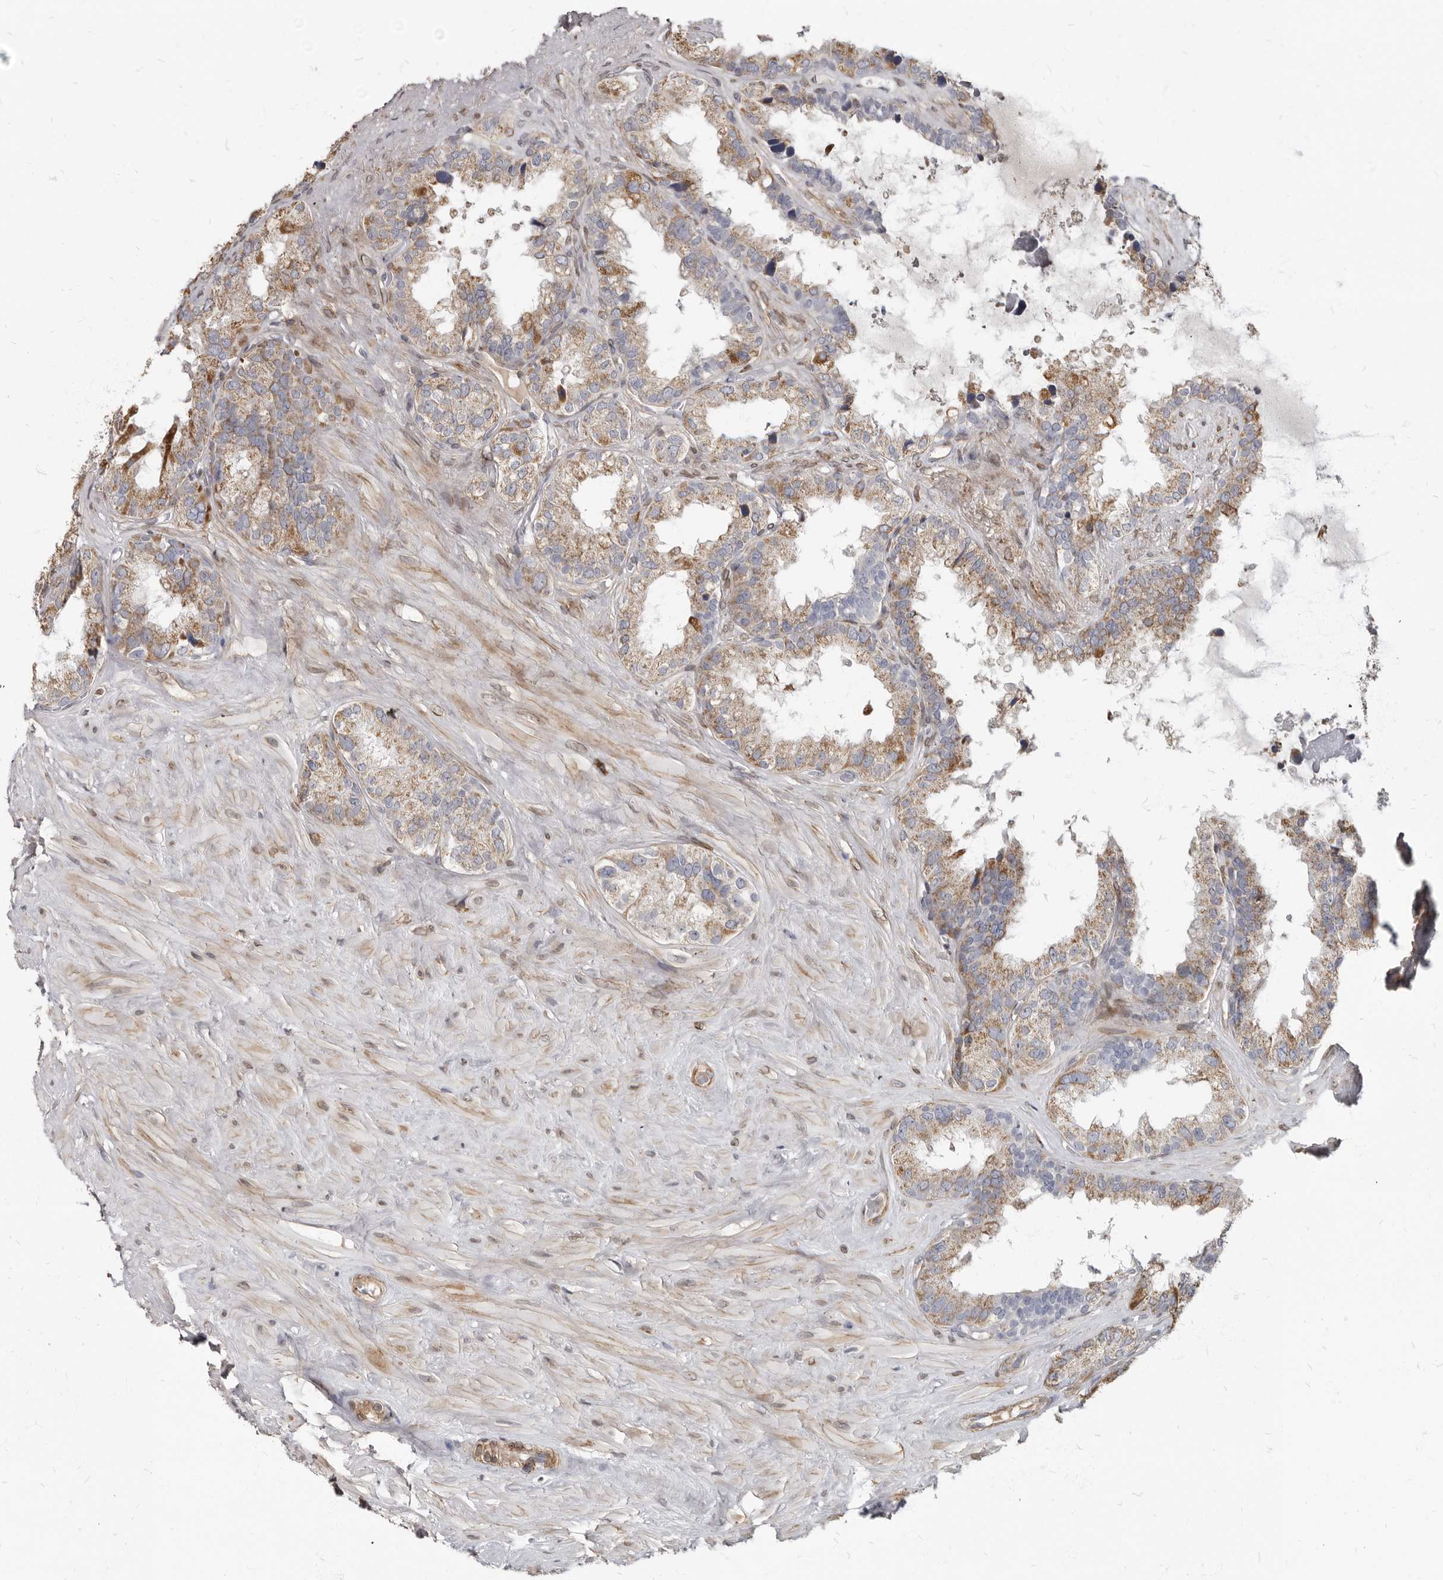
{"staining": {"intensity": "moderate", "quantity": "25%-75%", "location": "cytoplasmic/membranous"}, "tissue": "seminal vesicle", "cell_type": "Glandular cells", "image_type": "normal", "snomed": [{"axis": "morphology", "description": "Normal tissue, NOS"}, {"axis": "topography", "description": "Seminal veicle"}], "caption": "Seminal vesicle stained with DAB immunohistochemistry demonstrates medium levels of moderate cytoplasmic/membranous staining in approximately 25%-75% of glandular cells.", "gene": "MRGPRF", "patient": {"sex": "male", "age": 80}}